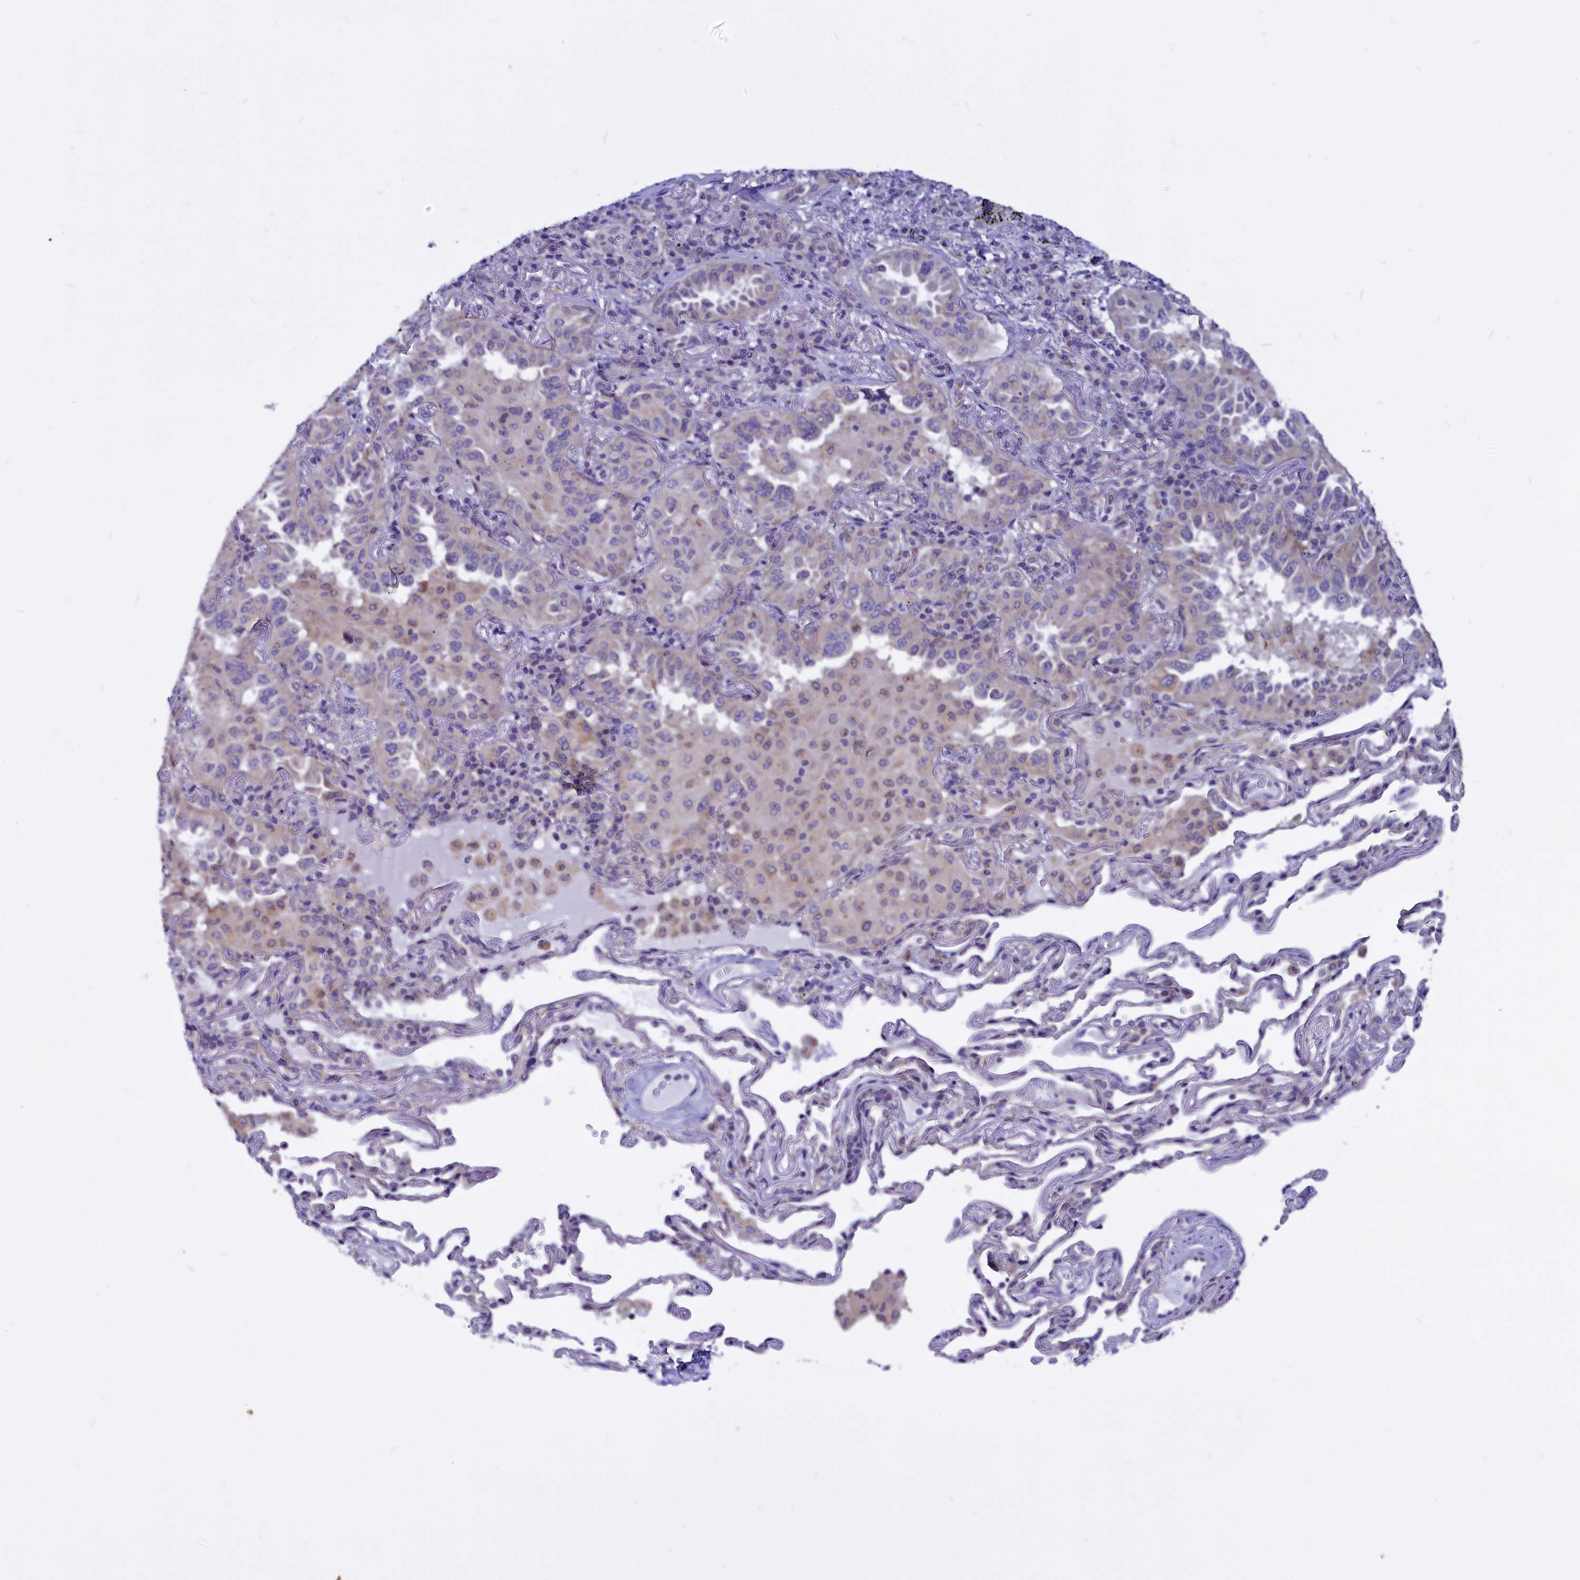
{"staining": {"intensity": "weak", "quantity": "<25%", "location": "cytoplasmic/membranous"}, "tissue": "lung cancer", "cell_type": "Tumor cells", "image_type": "cancer", "snomed": [{"axis": "morphology", "description": "Adenocarcinoma, NOS"}, {"axis": "topography", "description": "Lung"}], "caption": "High magnification brightfield microscopy of lung cancer (adenocarcinoma) stained with DAB (3,3'-diaminobenzidine) (brown) and counterstained with hematoxylin (blue): tumor cells show no significant expression. (Brightfield microscopy of DAB (3,3'-diaminobenzidine) IHC at high magnification).", "gene": "CEP170", "patient": {"sex": "female", "age": 69}}